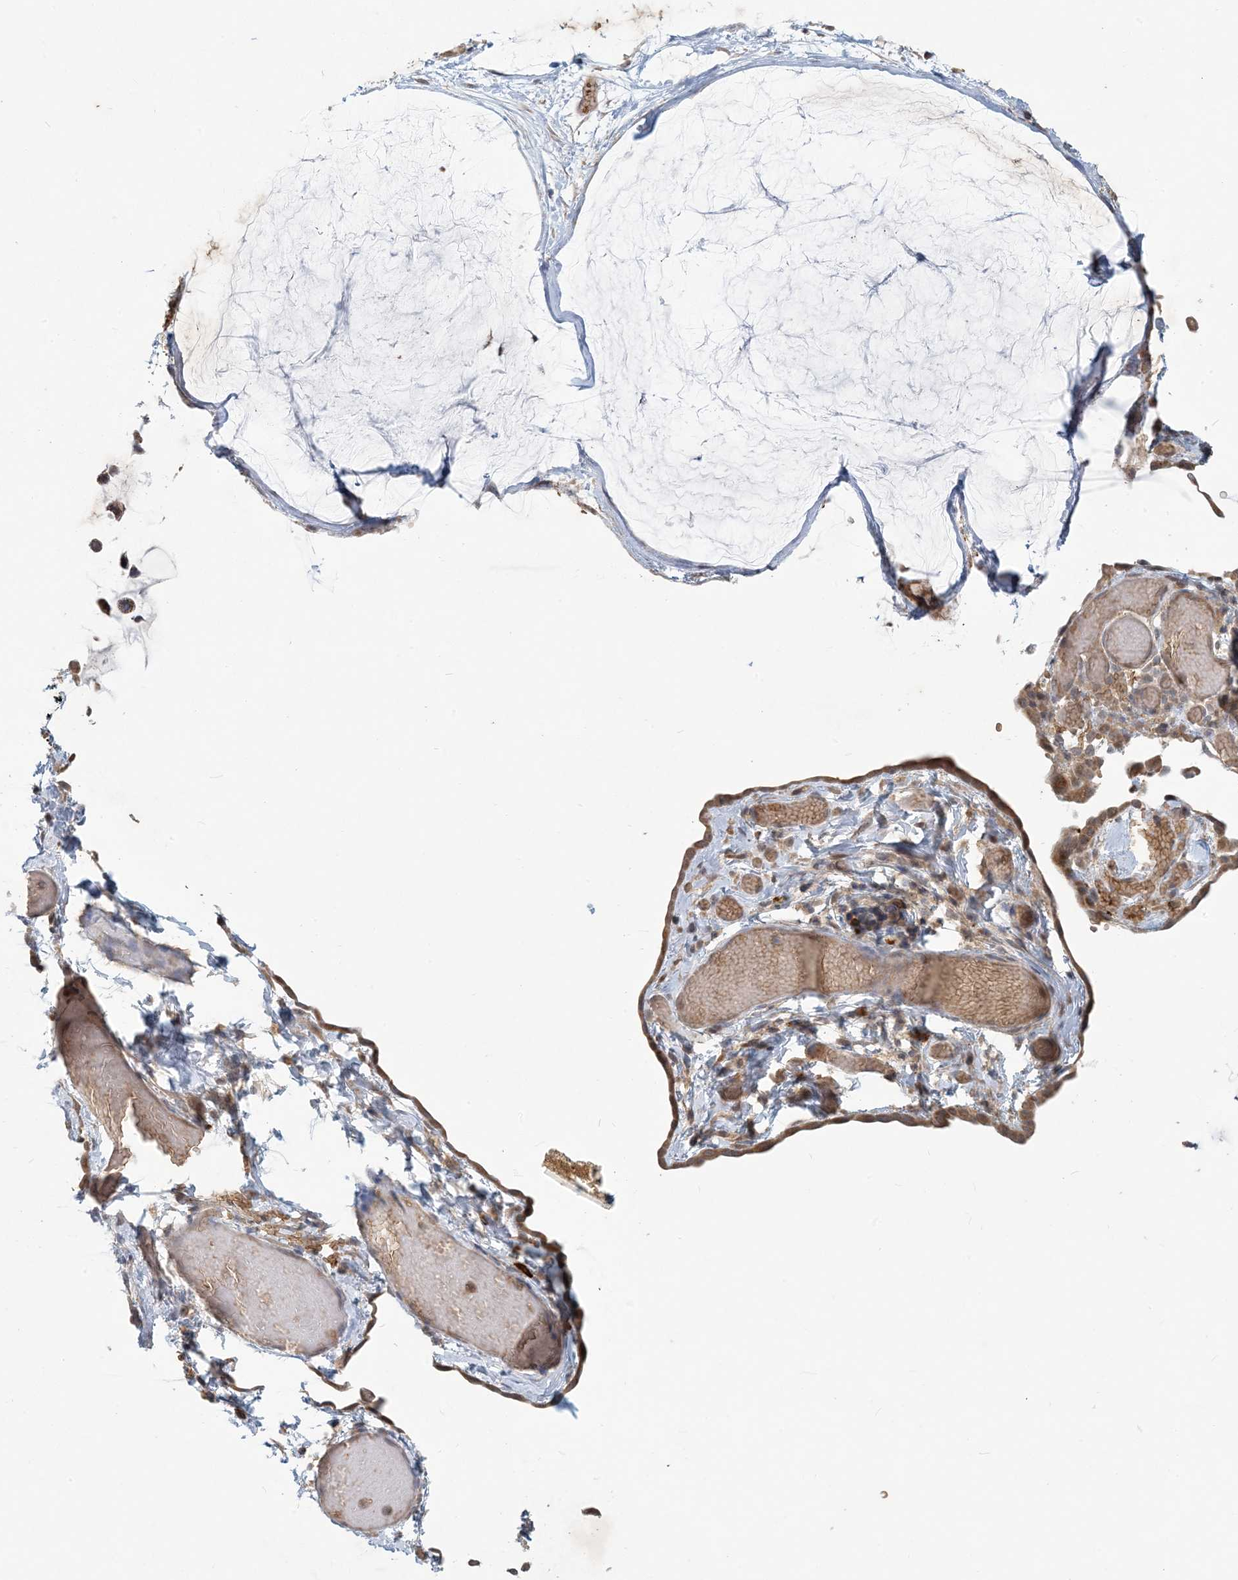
{"staining": {"intensity": "moderate", "quantity": ">75%", "location": "cytoplasmic/membranous"}, "tissue": "ovarian cancer", "cell_type": "Tumor cells", "image_type": "cancer", "snomed": [{"axis": "morphology", "description": "Cystadenocarcinoma, mucinous, NOS"}, {"axis": "topography", "description": "Ovary"}], "caption": "Immunohistochemical staining of human ovarian cancer (mucinous cystadenocarcinoma) demonstrates medium levels of moderate cytoplasmic/membranous staining in approximately >75% of tumor cells.", "gene": "PUSL1", "patient": {"sex": "female", "age": 39}}